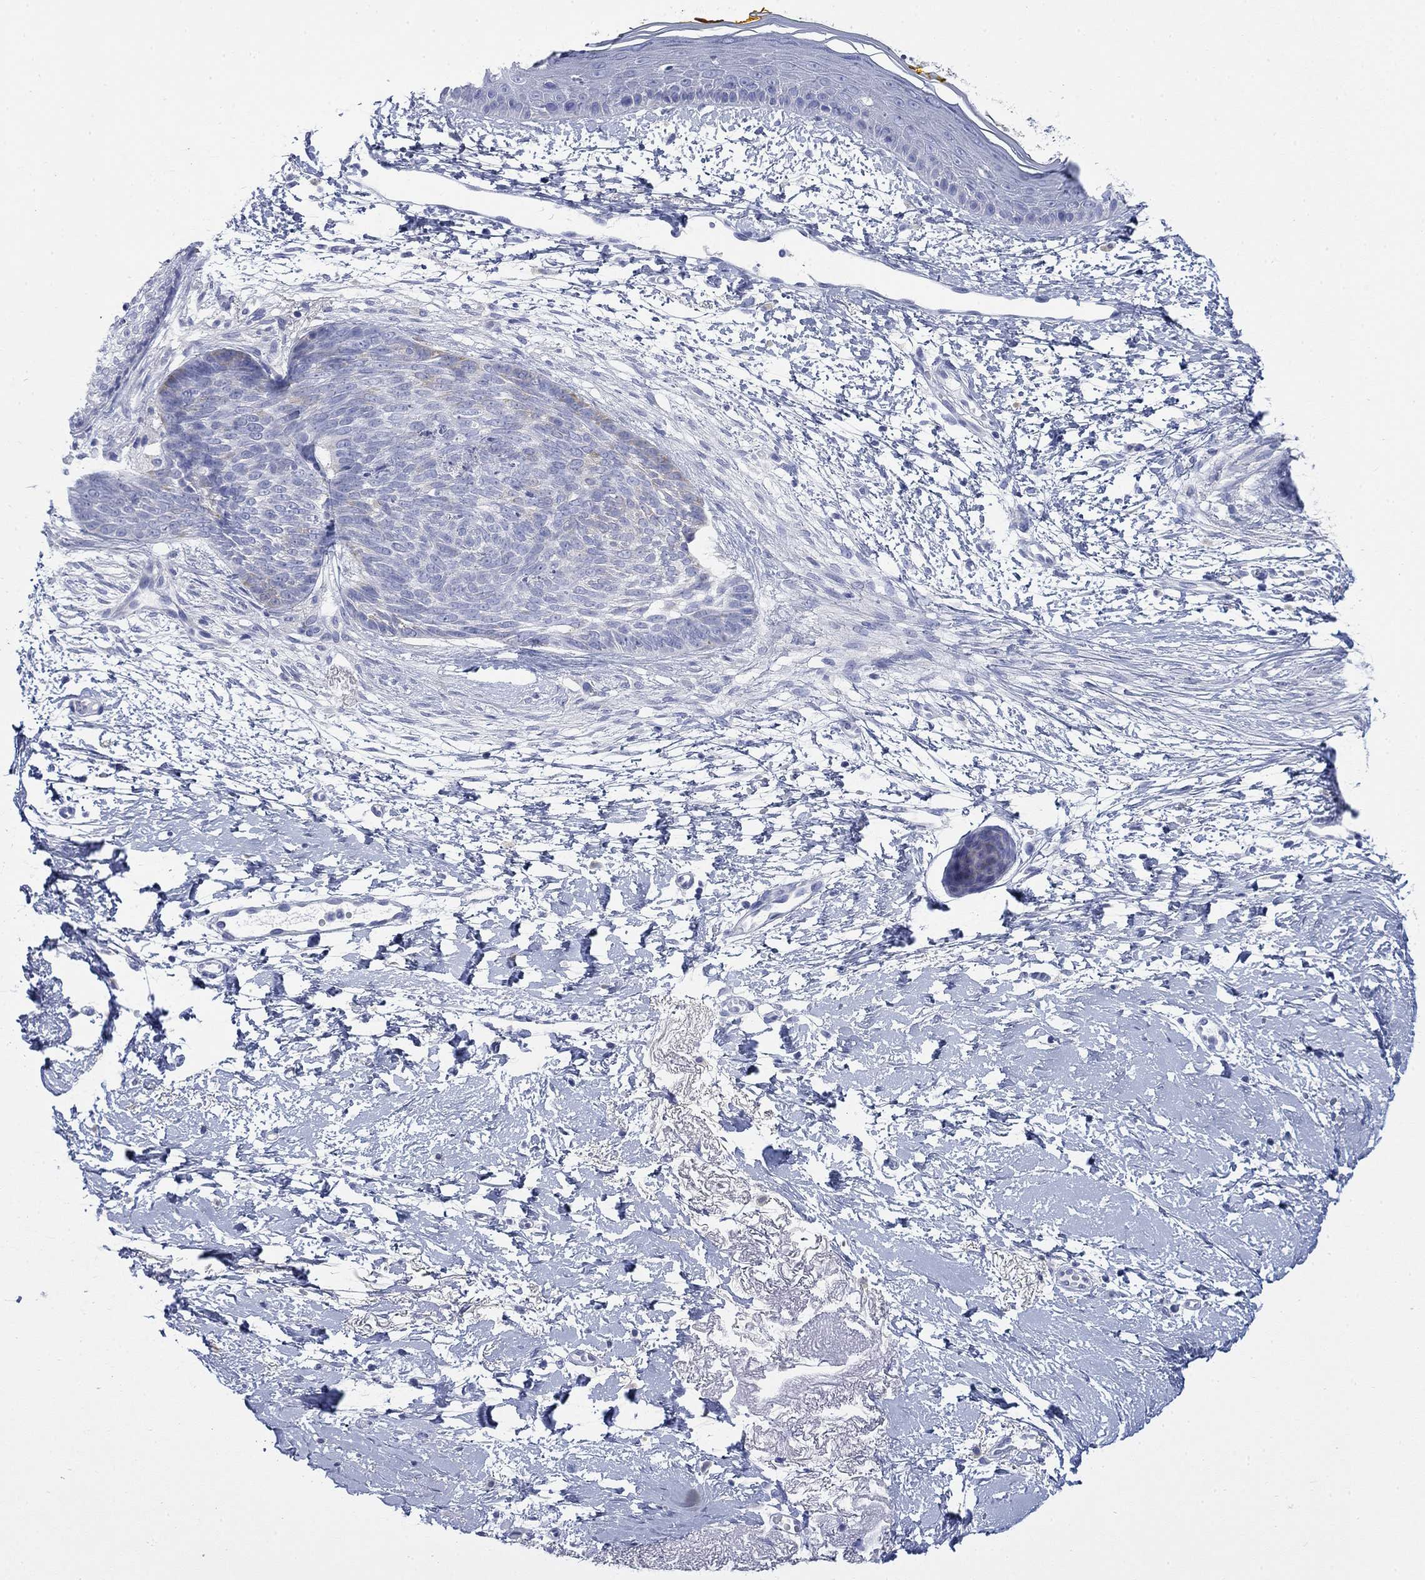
{"staining": {"intensity": "weak", "quantity": "<25%", "location": "cytoplasmic/membranous"}, "tissue": "skin cancer", "cell_type": "Tumor cells", "image_type": "cancer", "snomed": [{"axis": "morphology", "description": "Normal tissue, NOS"}, {"axis": "morphology", "description": "Basal cell carcinoma"}, {"axis": "topography", "description": "Skin"}], "caption": "DAB (3,3'-diaminobenzidine) immunohistochemical staining of human basal cell carcinoma (skin) shows no significant staining in tumor cells.", "gene": "IGF2BP3", "patient": {"sex": "male", "age": 84}}